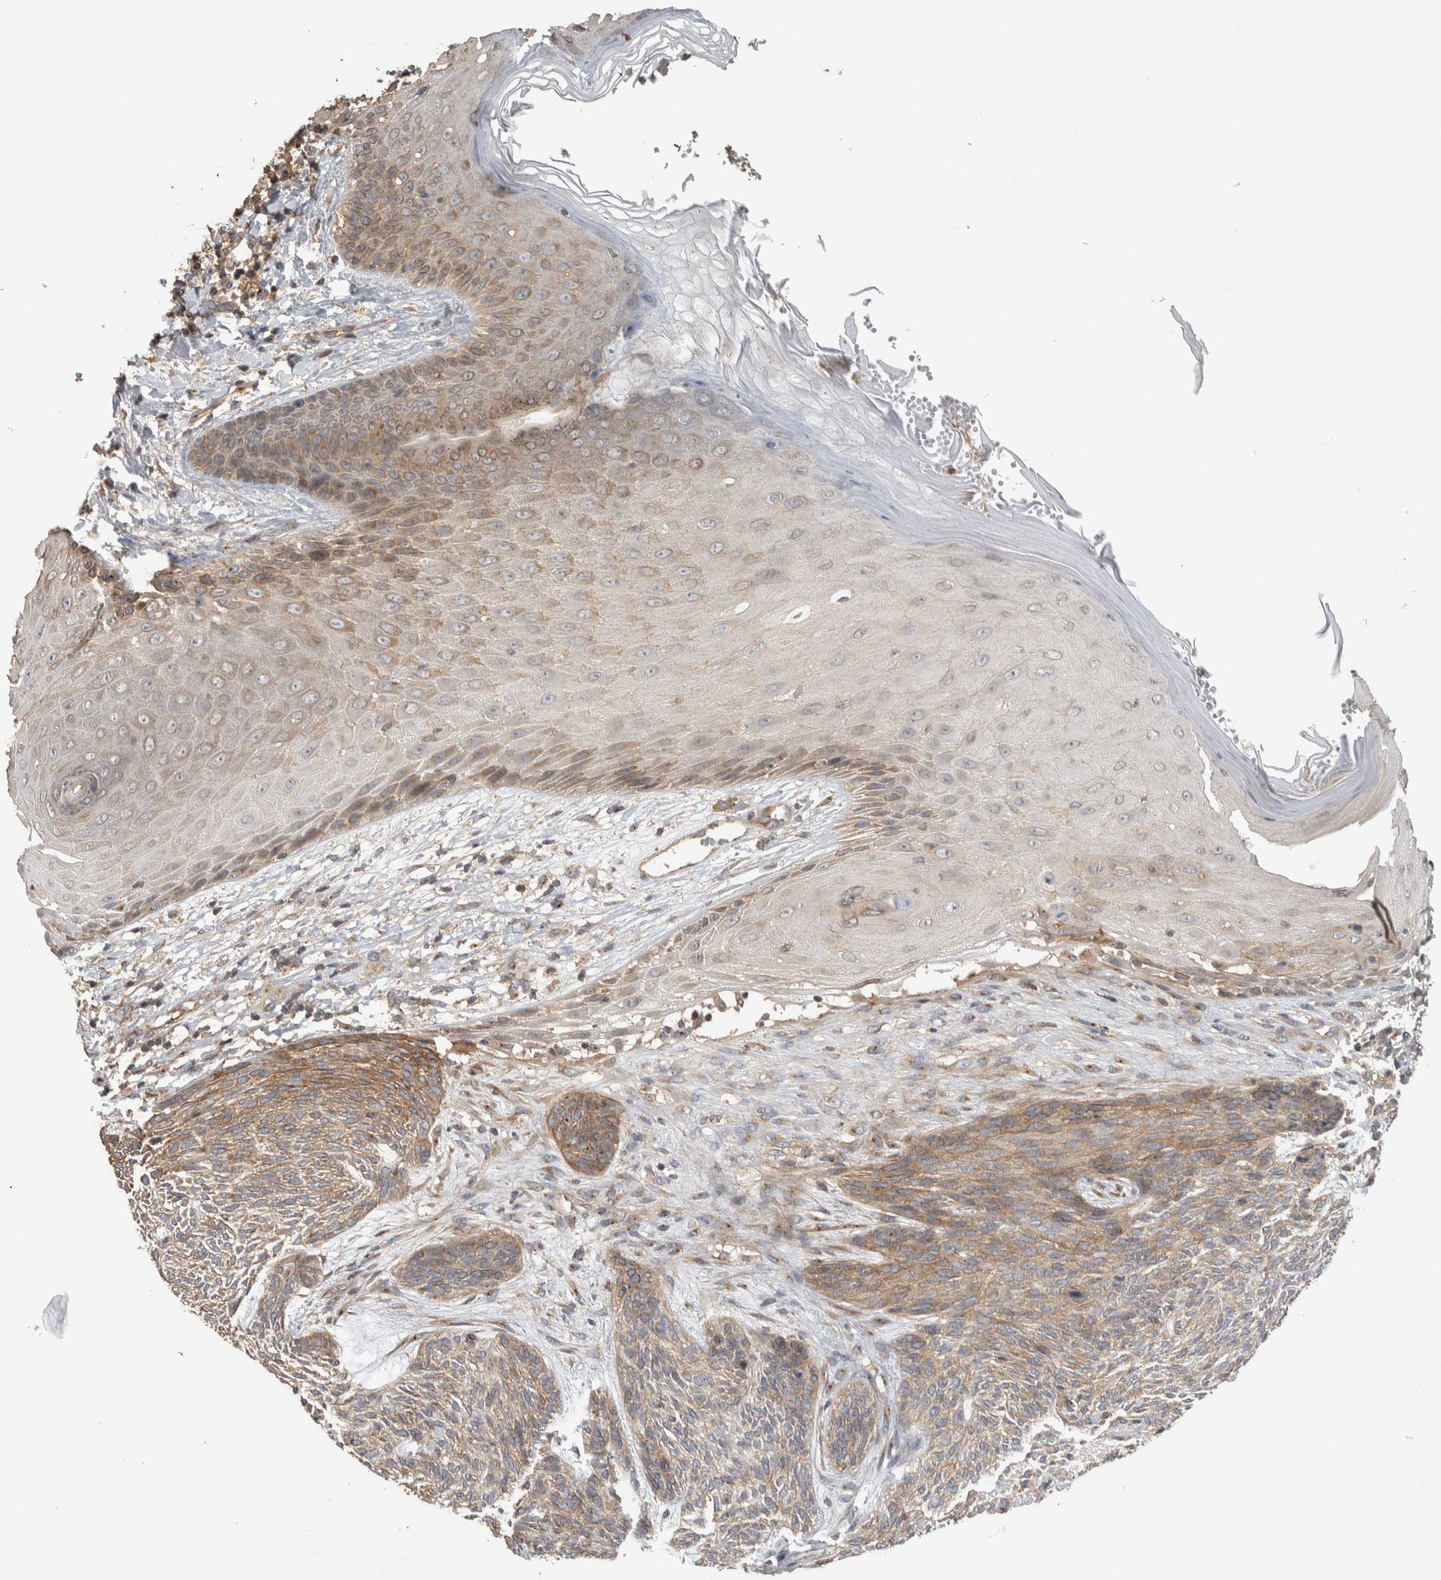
{"staining": {"intensity": "moderate", "quantity": ">75%", "location": "cytoplasmic/membranous"}, "tissue": "skin cancer", "cell_type": "Tumor cells", "image_type": "cancer", "snomed": [{"axis": "morphology", "description": "Basal cell carcinoma"}, {"axis": "topography", "description": "Skin"}], "caption": "Immunohistochemistry (IHC) (DAB) staining of human basal cell carcinoma (skin) exhibits moderate cytoplasmic/membranous protein staining in about >75% of tumor cells.", "gene": "IFRD1", "patient": {"sex": "male", "age": 55}}